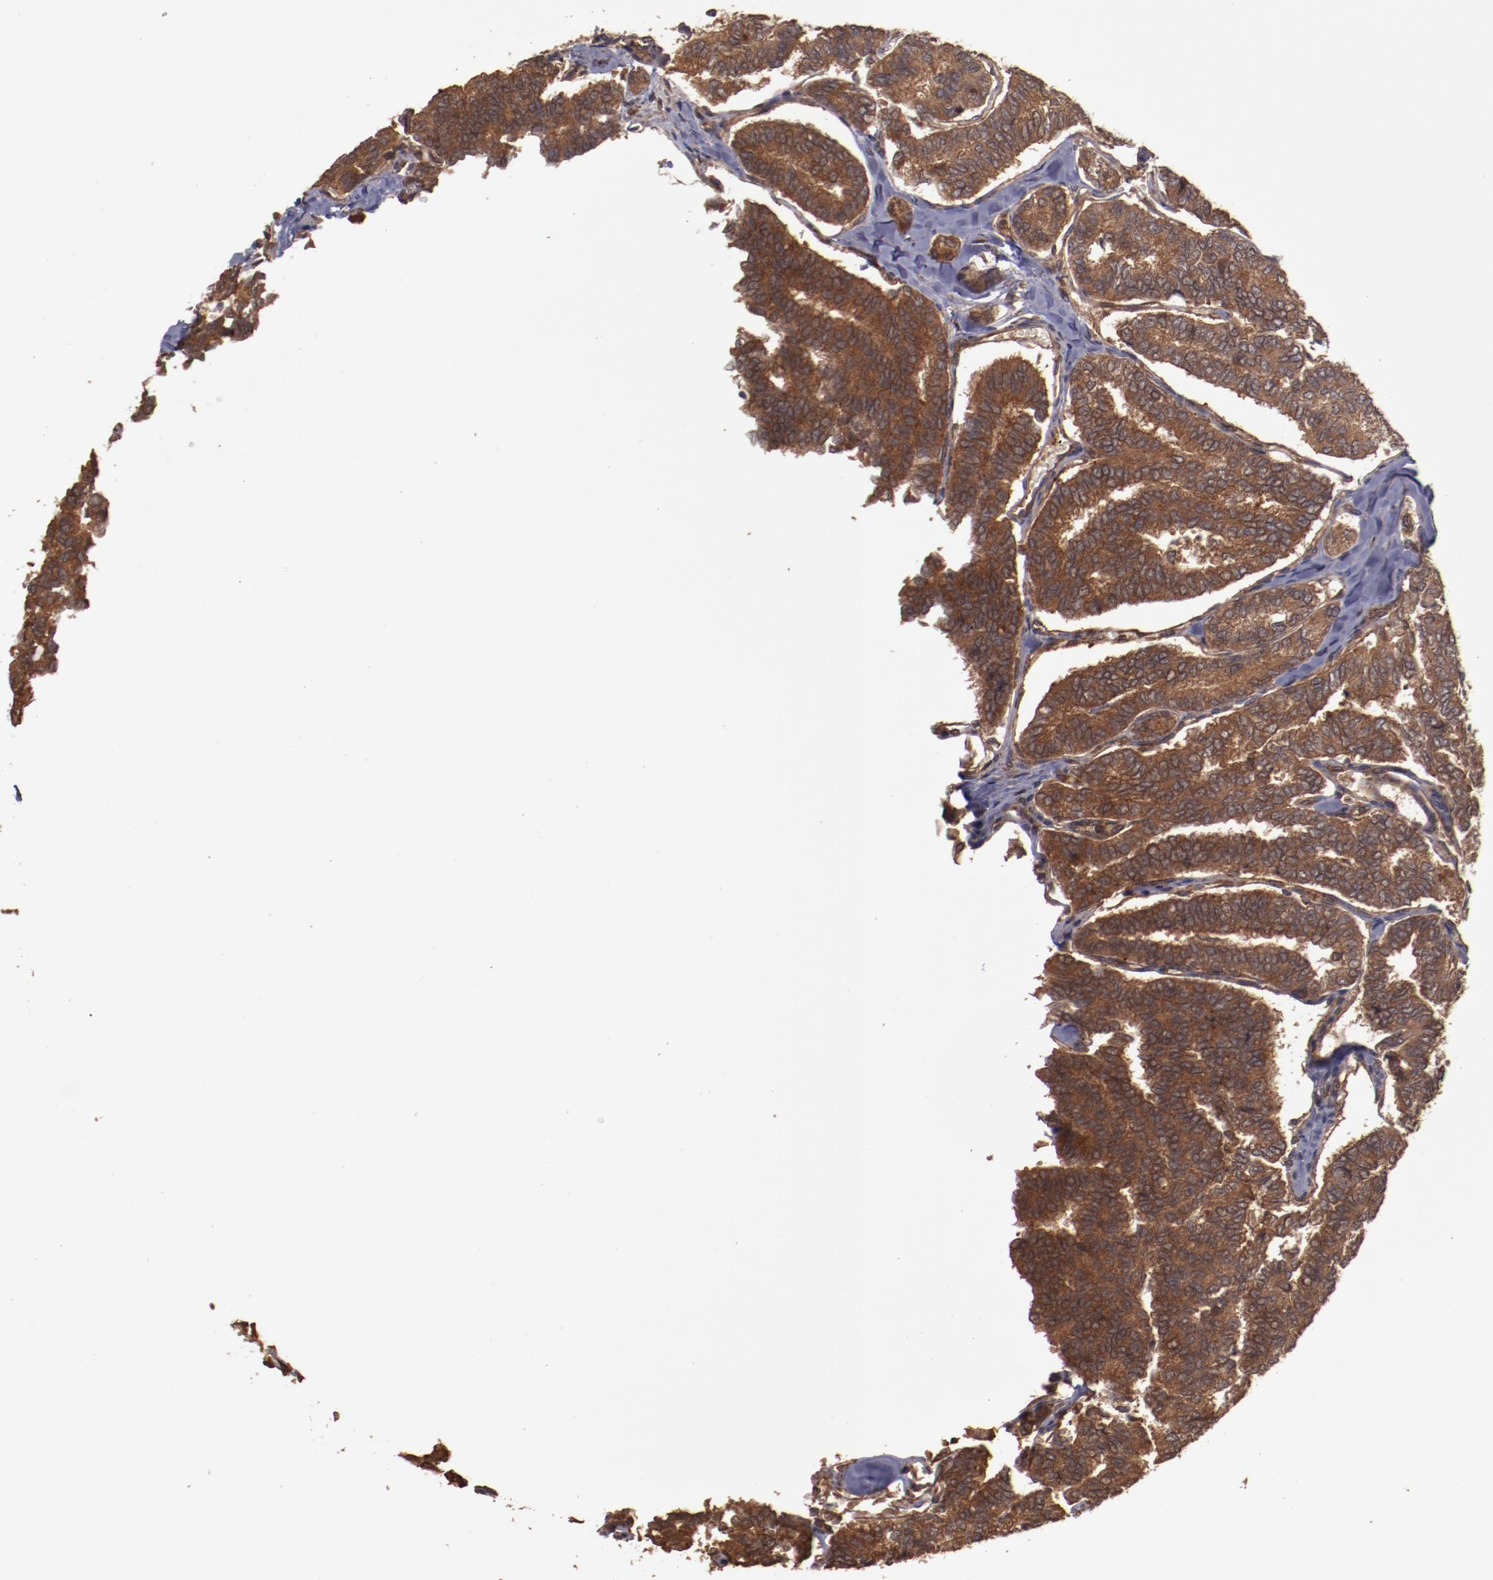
{"staining": {"intensity": "strong", "quantity": ">75%", "location": "cytoplasmic/membranous"}, "tissue": "thyroid cancer", "cell_type": "Tumor cells", "image_type": "cancer", "snomed": [{"axis": "morphology", "description": "Papillary adenocarcinoma, NOS"}, {"axis": "topography", "description": "Thyroid gland"}], "caption": "Immunohistochemical staining of human thyroid cancer exhibits high levels of strong cytoplasmic/membranous expression in approximately >75% of tumor cells.", "gene": "TXNDC16", "patient": {"sex": "female", "age": 35}}